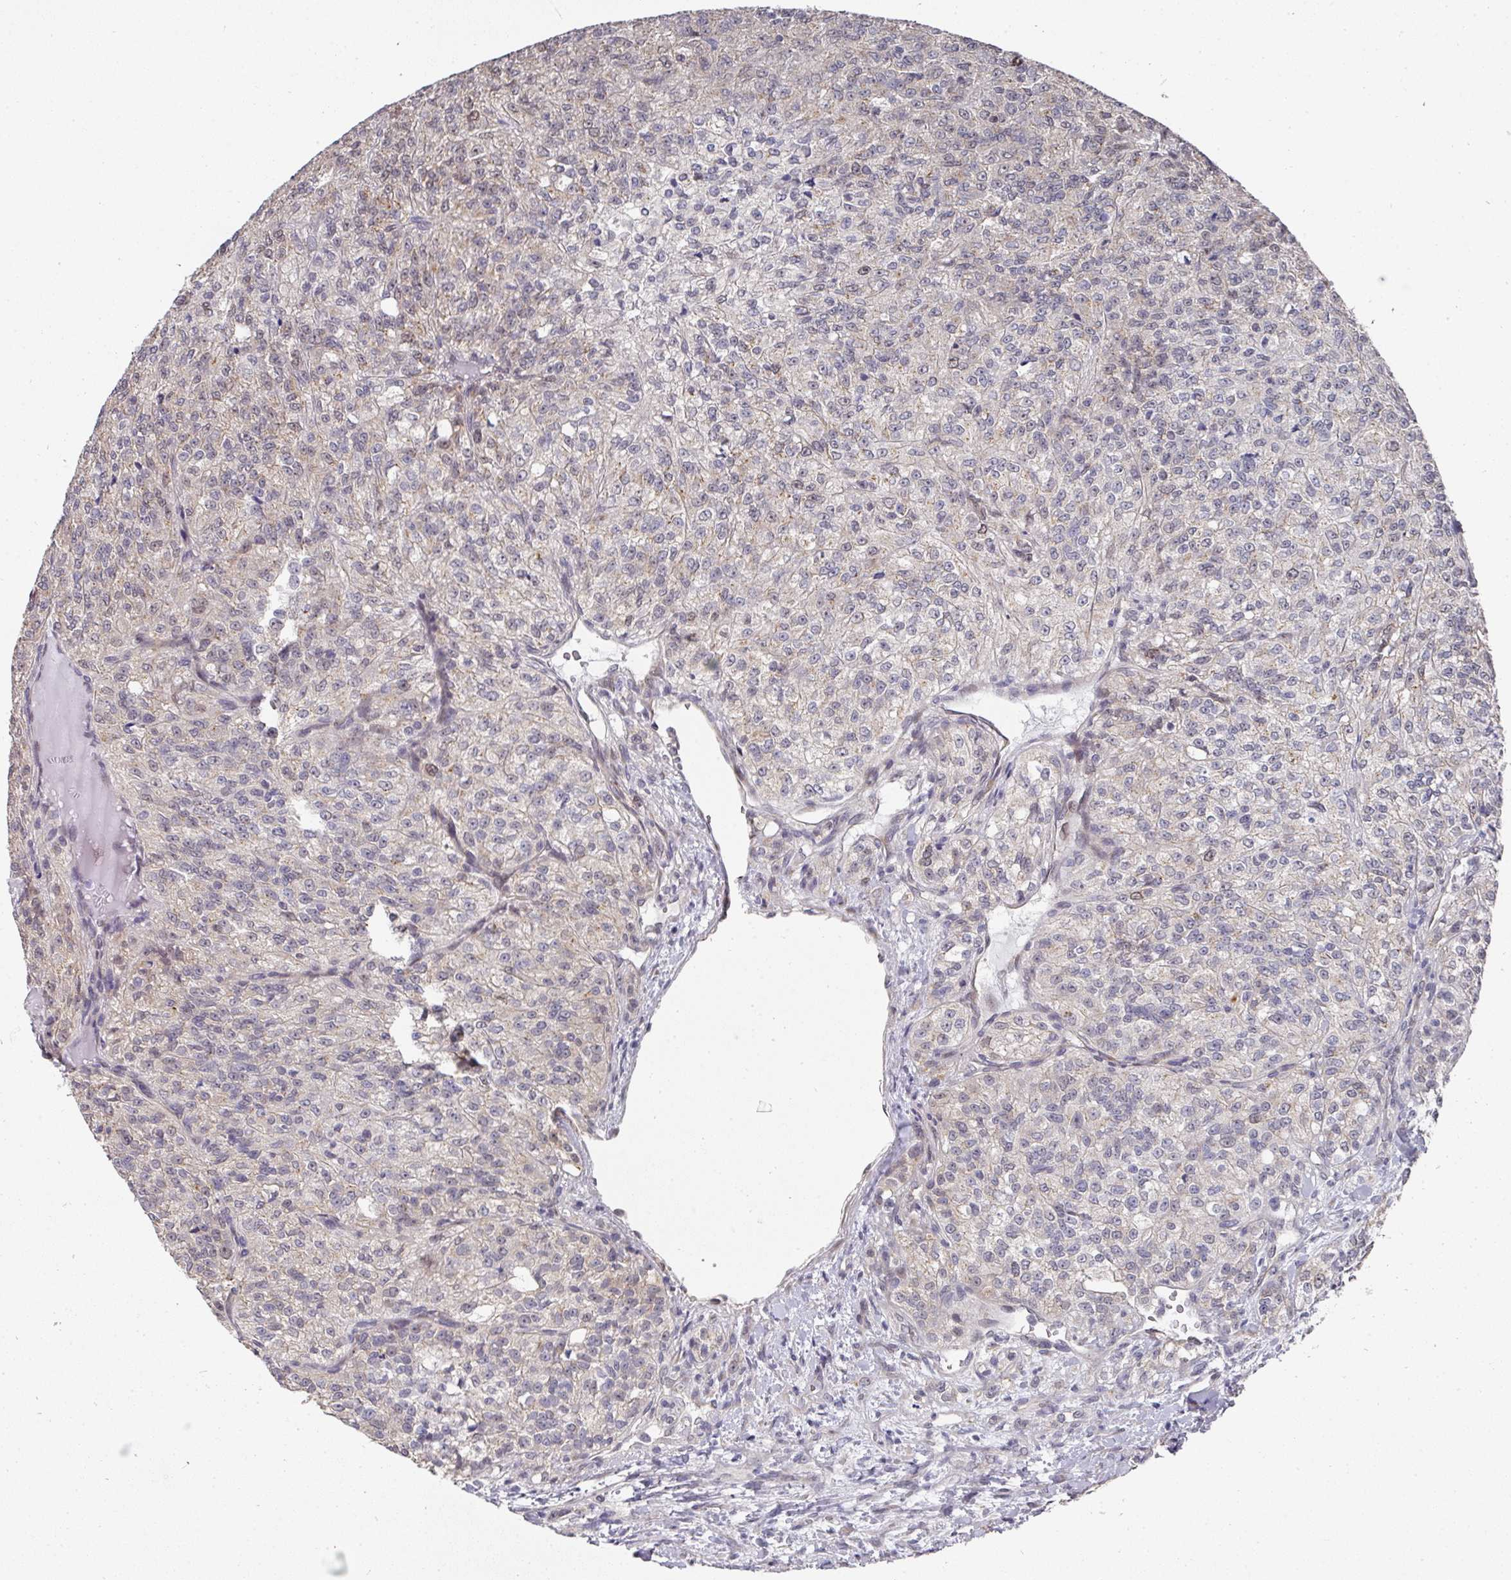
{"staining": {"intensity": "negative", "quantity": "none", "location": "none"}, "tissue": "renal cancer", "cell_type": "Tumor cells", "image_type": "cancer", "snomed": [{"axis": "morphology", "description": "Adenocarcinoma, NOS"}, {"axis": "topography", "description": "Kidney"}], "caption": "Human renal cancer stained for a protein using IHC shows no expression in tumor cells.", "gene": "C18orf25", "patient": {"sex": "female", "age": 63}}